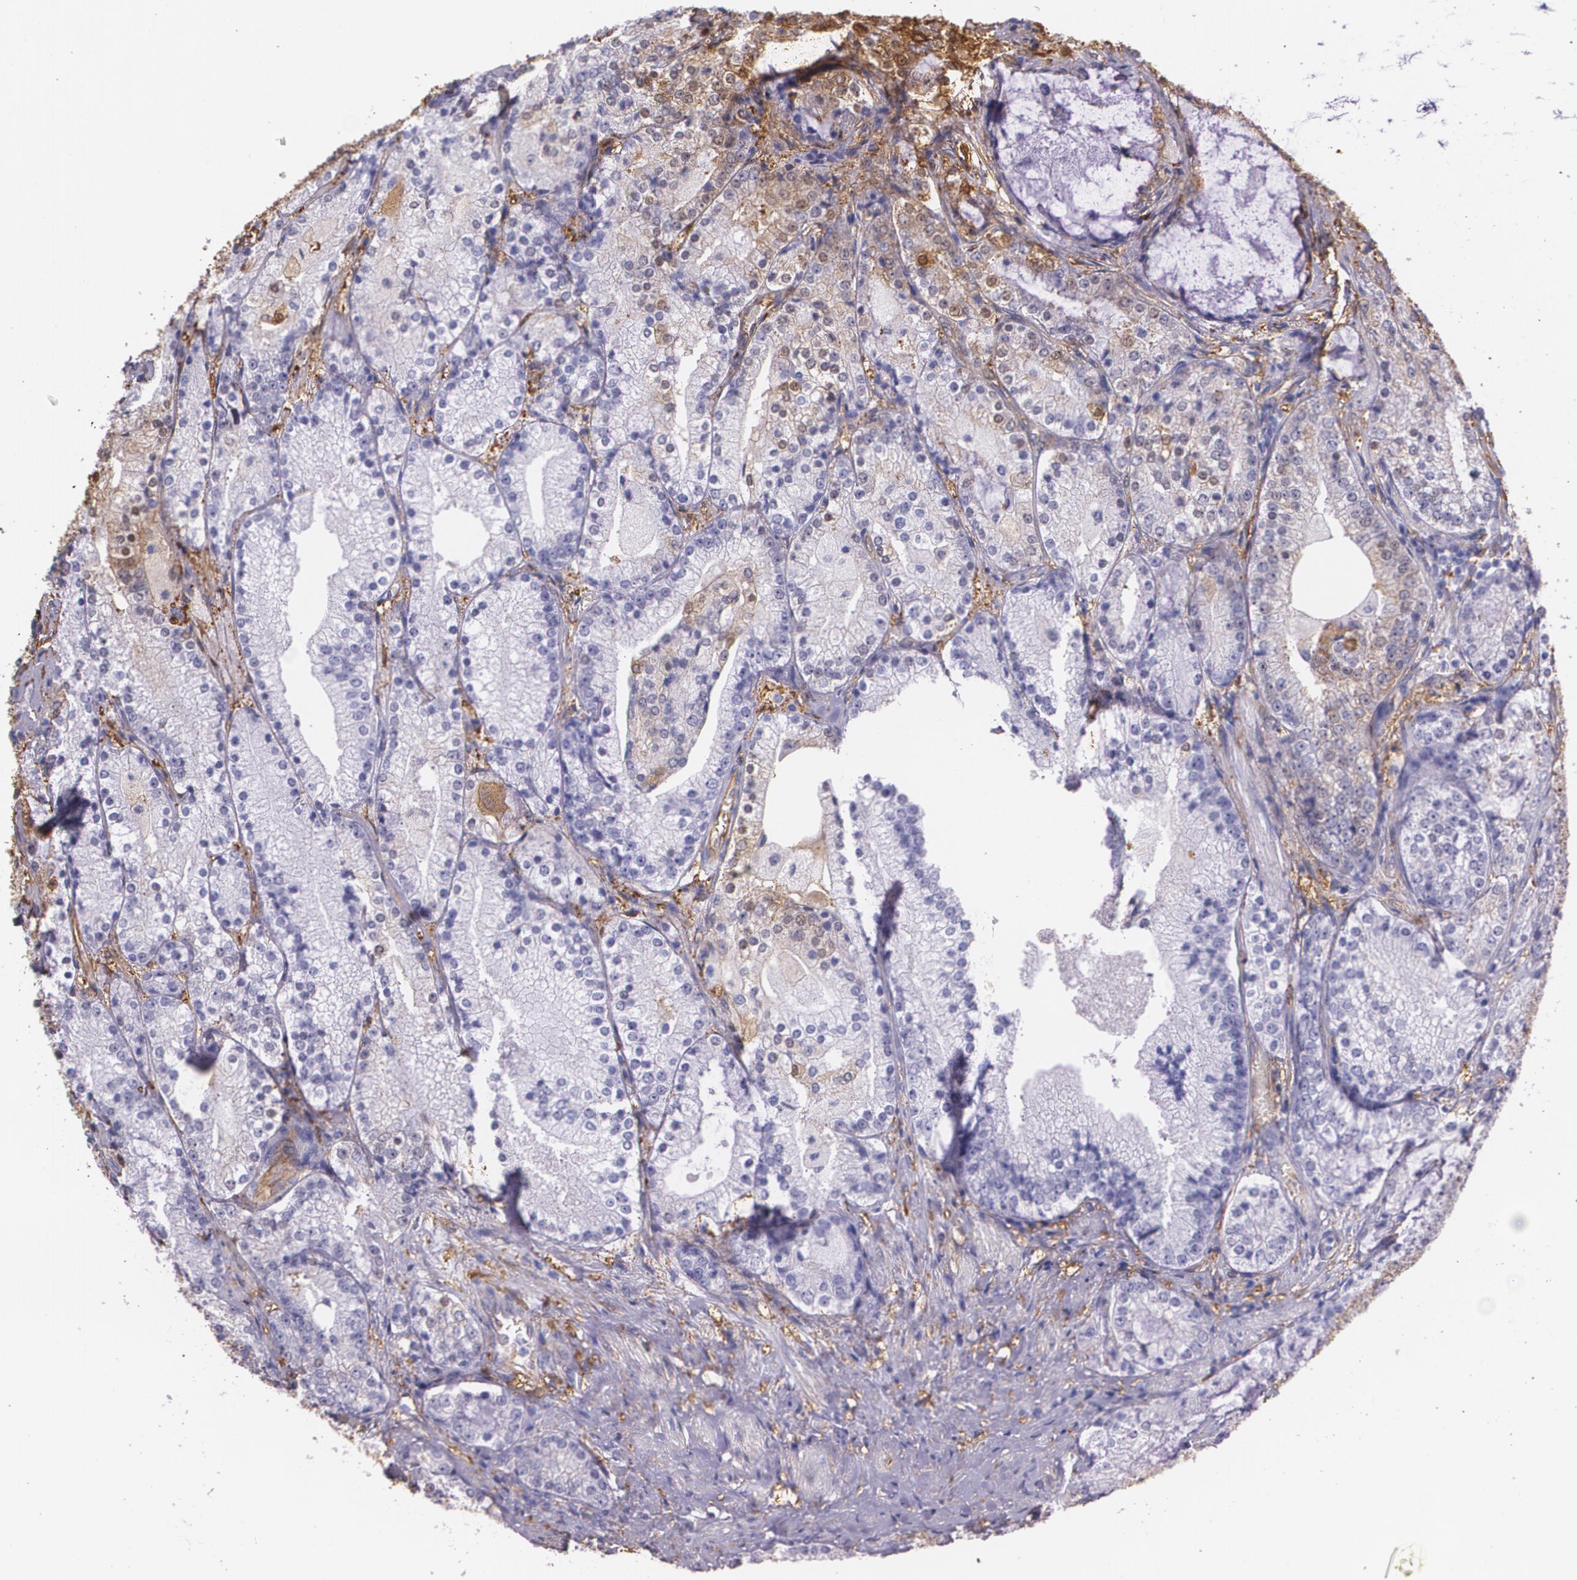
{"staining": {"intensity": "weak", "quantity": "<25%", "location": "cytoplasmic/membranous,nuclear"}, "tissue": "prostate cancer", "cell_type": "Tumor cells", "image_type": "cancer", "snomed": [{"axis": "morphology", "description": "Adenocarcinoma, High grade"}, {"axis": "topography", "description": "Prostate"}], "caption": "An immunohistochemistry (IHC) histopathology image of prostate cancer is shown. There is no staining in tumor cells of prostate cancer. The staining is performed using DAB (3,3'-diaminobenzidine) brown chromogen with nuclei counter-stained in using hematoxylin.", "gene": "MMP2", "patient": {"sex": "male", "age": 63}}